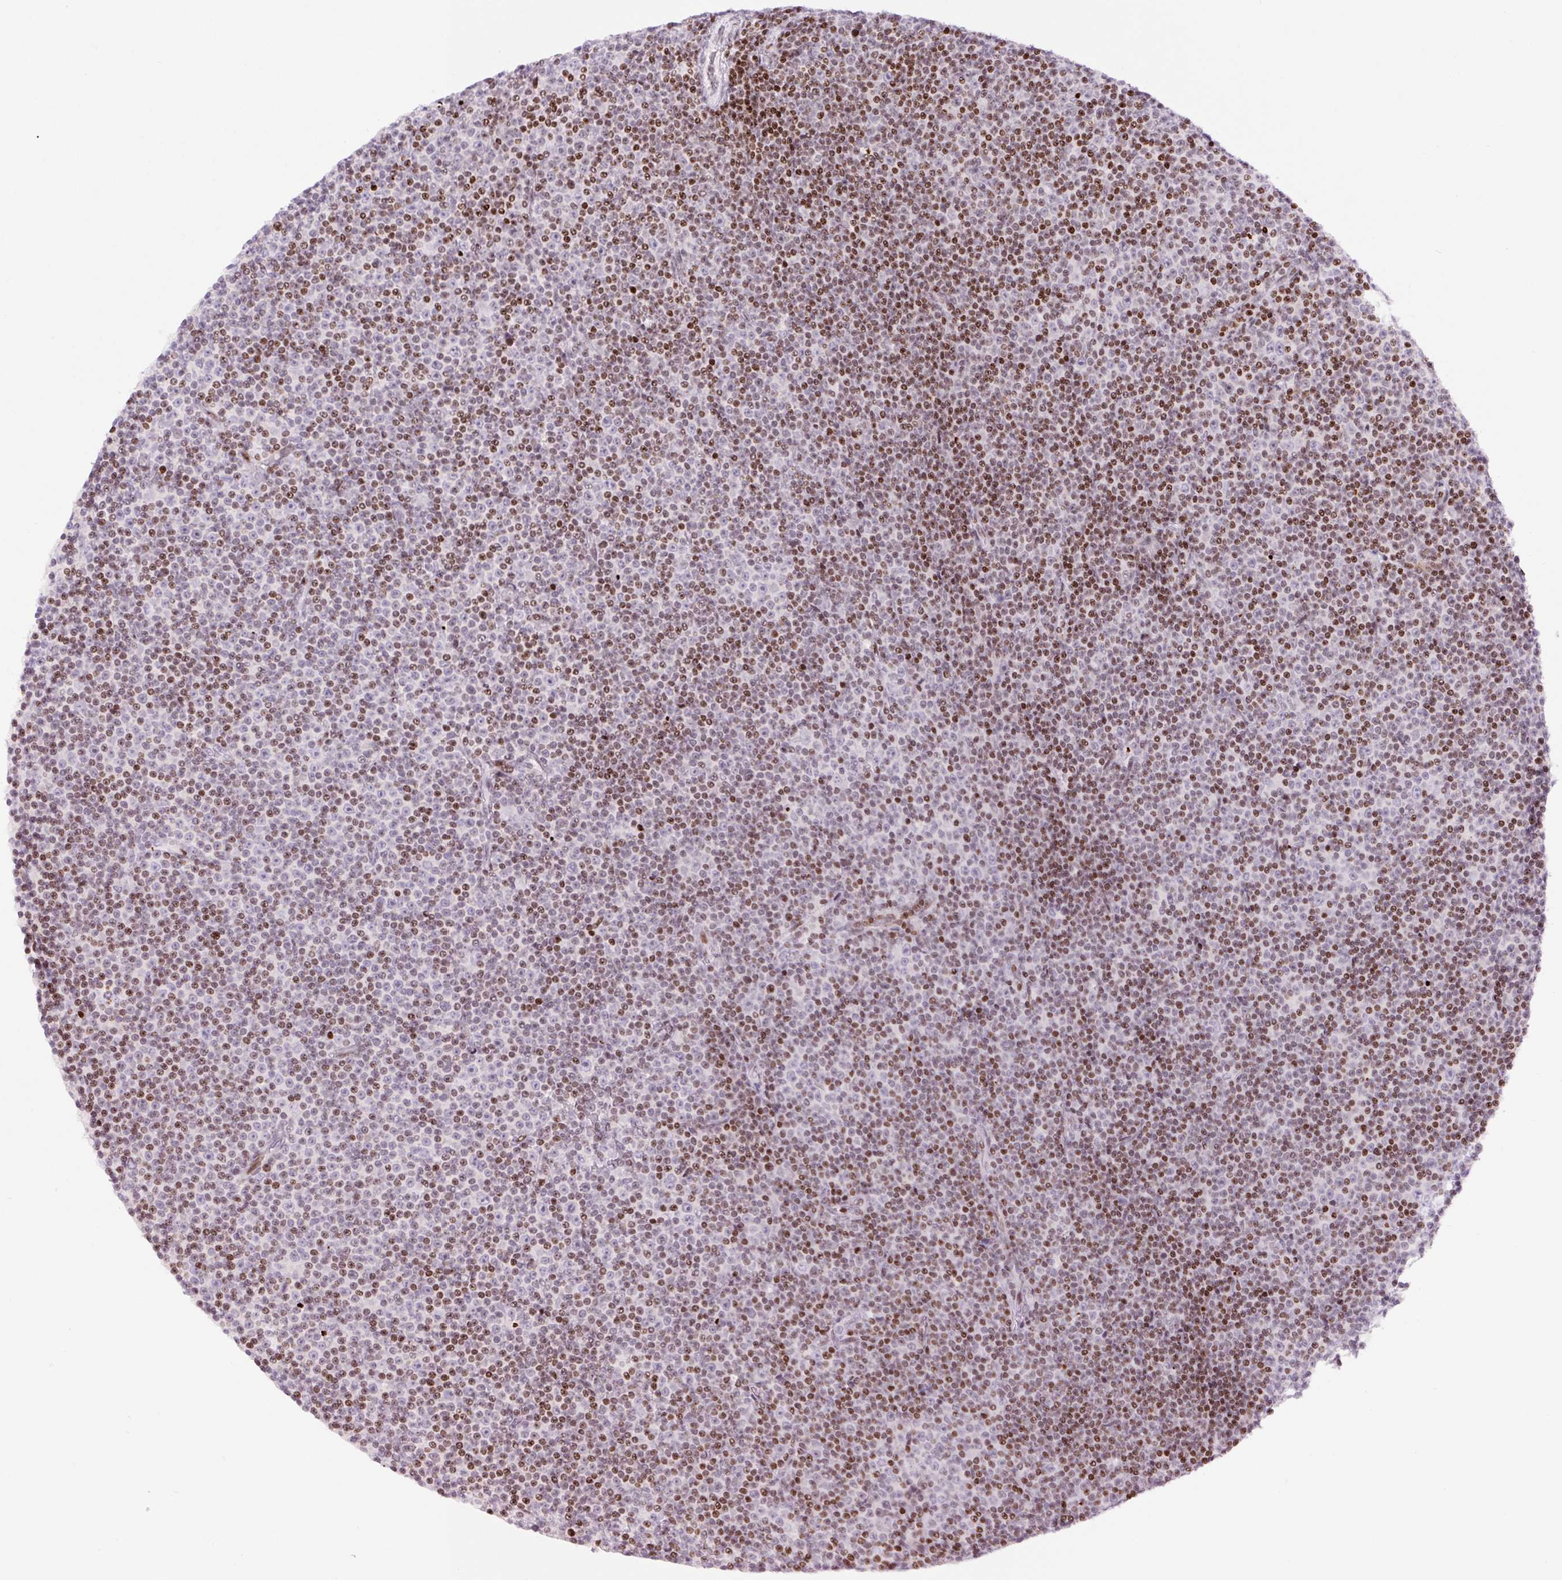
{"staining": {"intensity": "moderate", "quantity": "25%-75%", "location": "nuclear"}, "tissue": "lymphoma", "cell_type": "Tumor cells", "image_type": "cancer", "snomed": [{"axis": "morphology", "description": "Malignant lymphoma, non-Hodgkin's type, Low grade"}, {"axis": "topography", "description": "Lymph node"}], "caption": "Protein analysis of lymphoma tissue displays moderate nuclear positivity in approximately 25%-75% of tumor cells. The protein of interest is stained brown, and the nuclei are stained in blue (DAB IHC with brightfield microscopy, high magnification).", "gene": "TMEM177", "patient": {"sex": "female", "age": 67}}